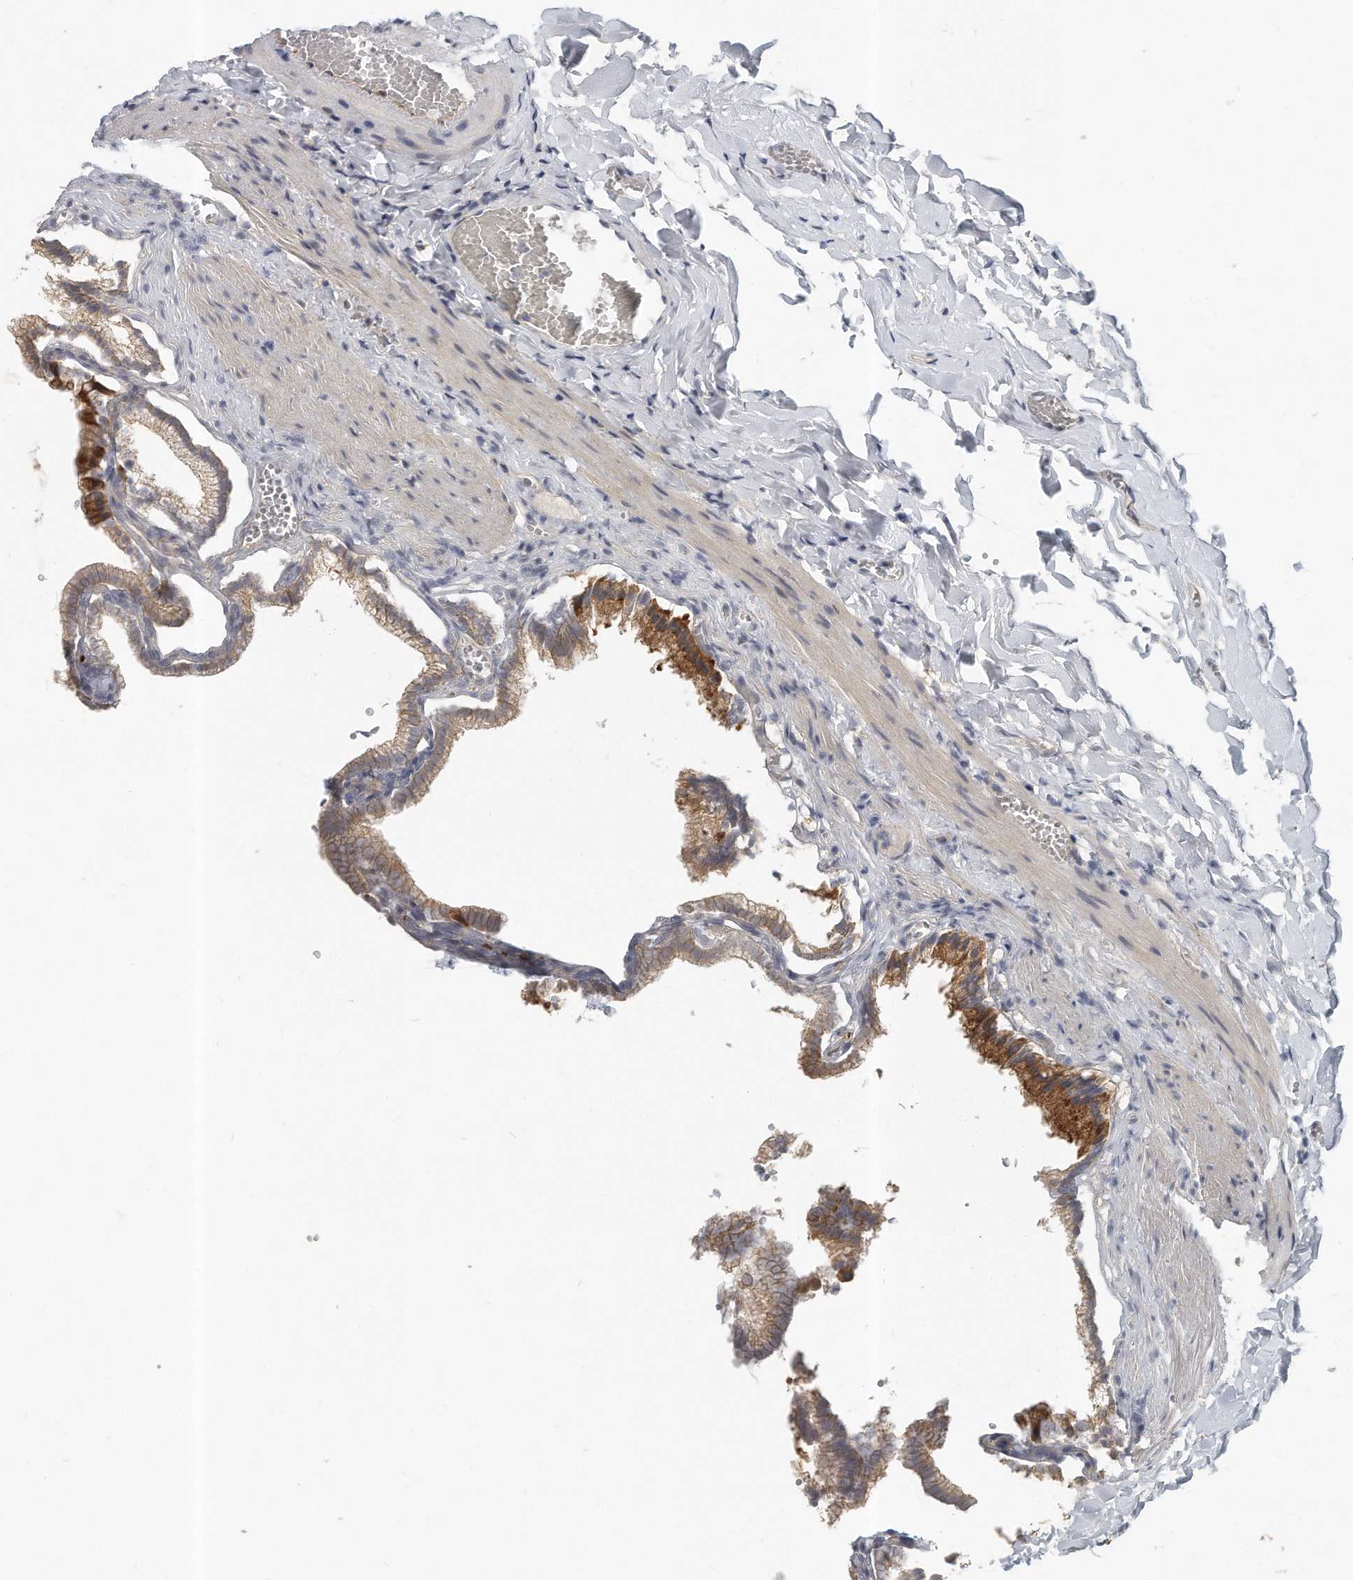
{"staining": {"intensity": "moderate", "quantity": ">75%", "location": "cytoplasmic/membranous"}, "tissue": "gallbladder", "cell_type": "Glandular cells", "image_type": "normal", "snomed": [{"axis": "morphology", "description": "Normal tissue, NOS"}, {"axis": "topography", "description": "Gallbladder"}], "caption": "Moderate cytoplasmic/membranous protein staining is identified in approximately >75% of glandular cells in gallbladder.", "gene": "PCDH8", "patient": {"sex": "male", "age": 38}}